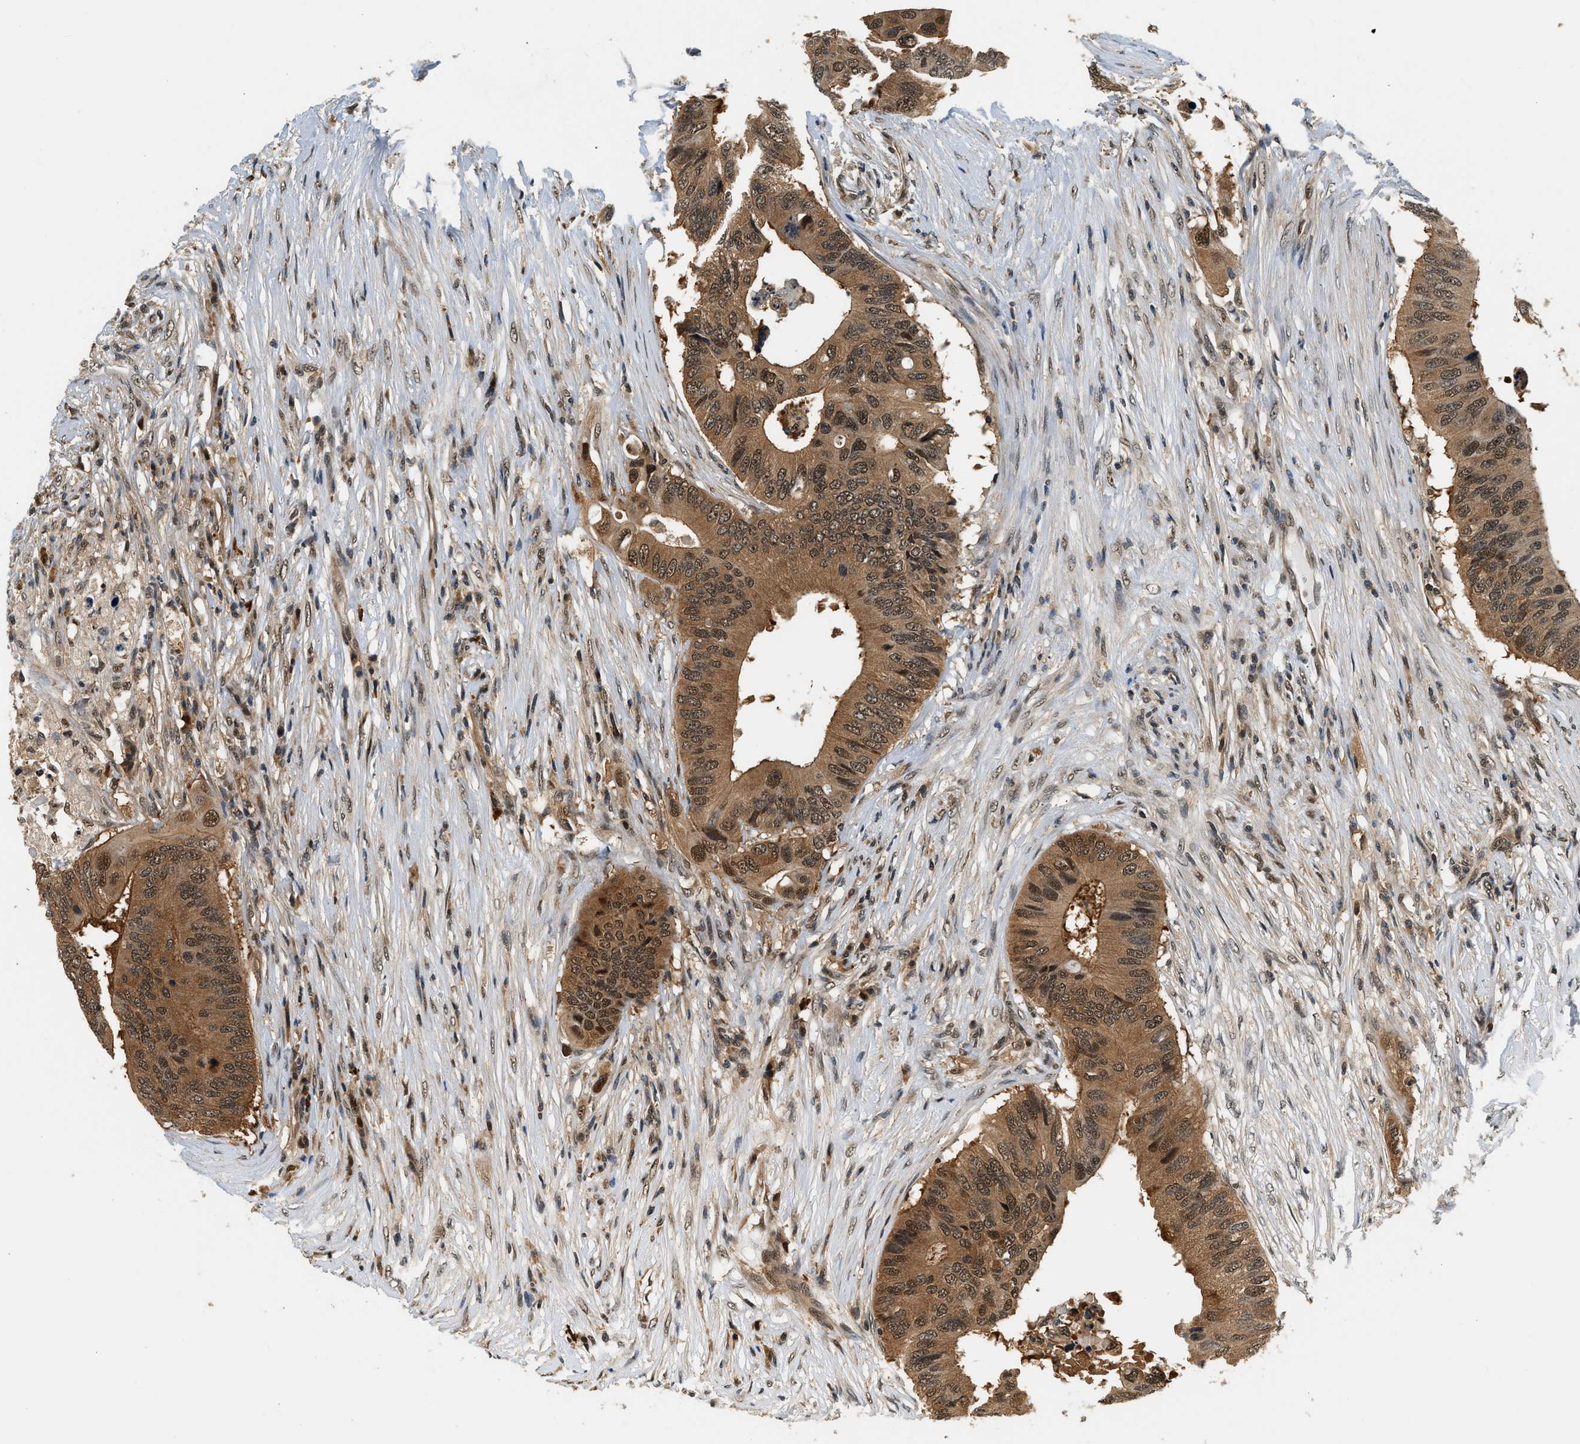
{"staining": {"intensity": "moderate", "quantity": ">75%", "location": "cytoplasmic/membranous,nuclear"}, "tissue": "colorectal cancer", "cell_type": "Tumor cells", "image_type": "cancer", "snomed": [{"axis": "morphology", "description": "Adenocarcinoma, NOS"}, {"axis": "topography", "description": "Colon"}], "caption": "DAB (3,3'-diaminobenzidine) immunohistochemical staining of adenocarcinoma (colorectal) reveals moderate cytoplasmic/membranous and nuclear protein staining in approximately >75% of tumor cells. The protein is shown in brown color, while the nuclei are stained blue.", "gene": "PSMD3", "patient": {"sex": "male", "age": 71}}